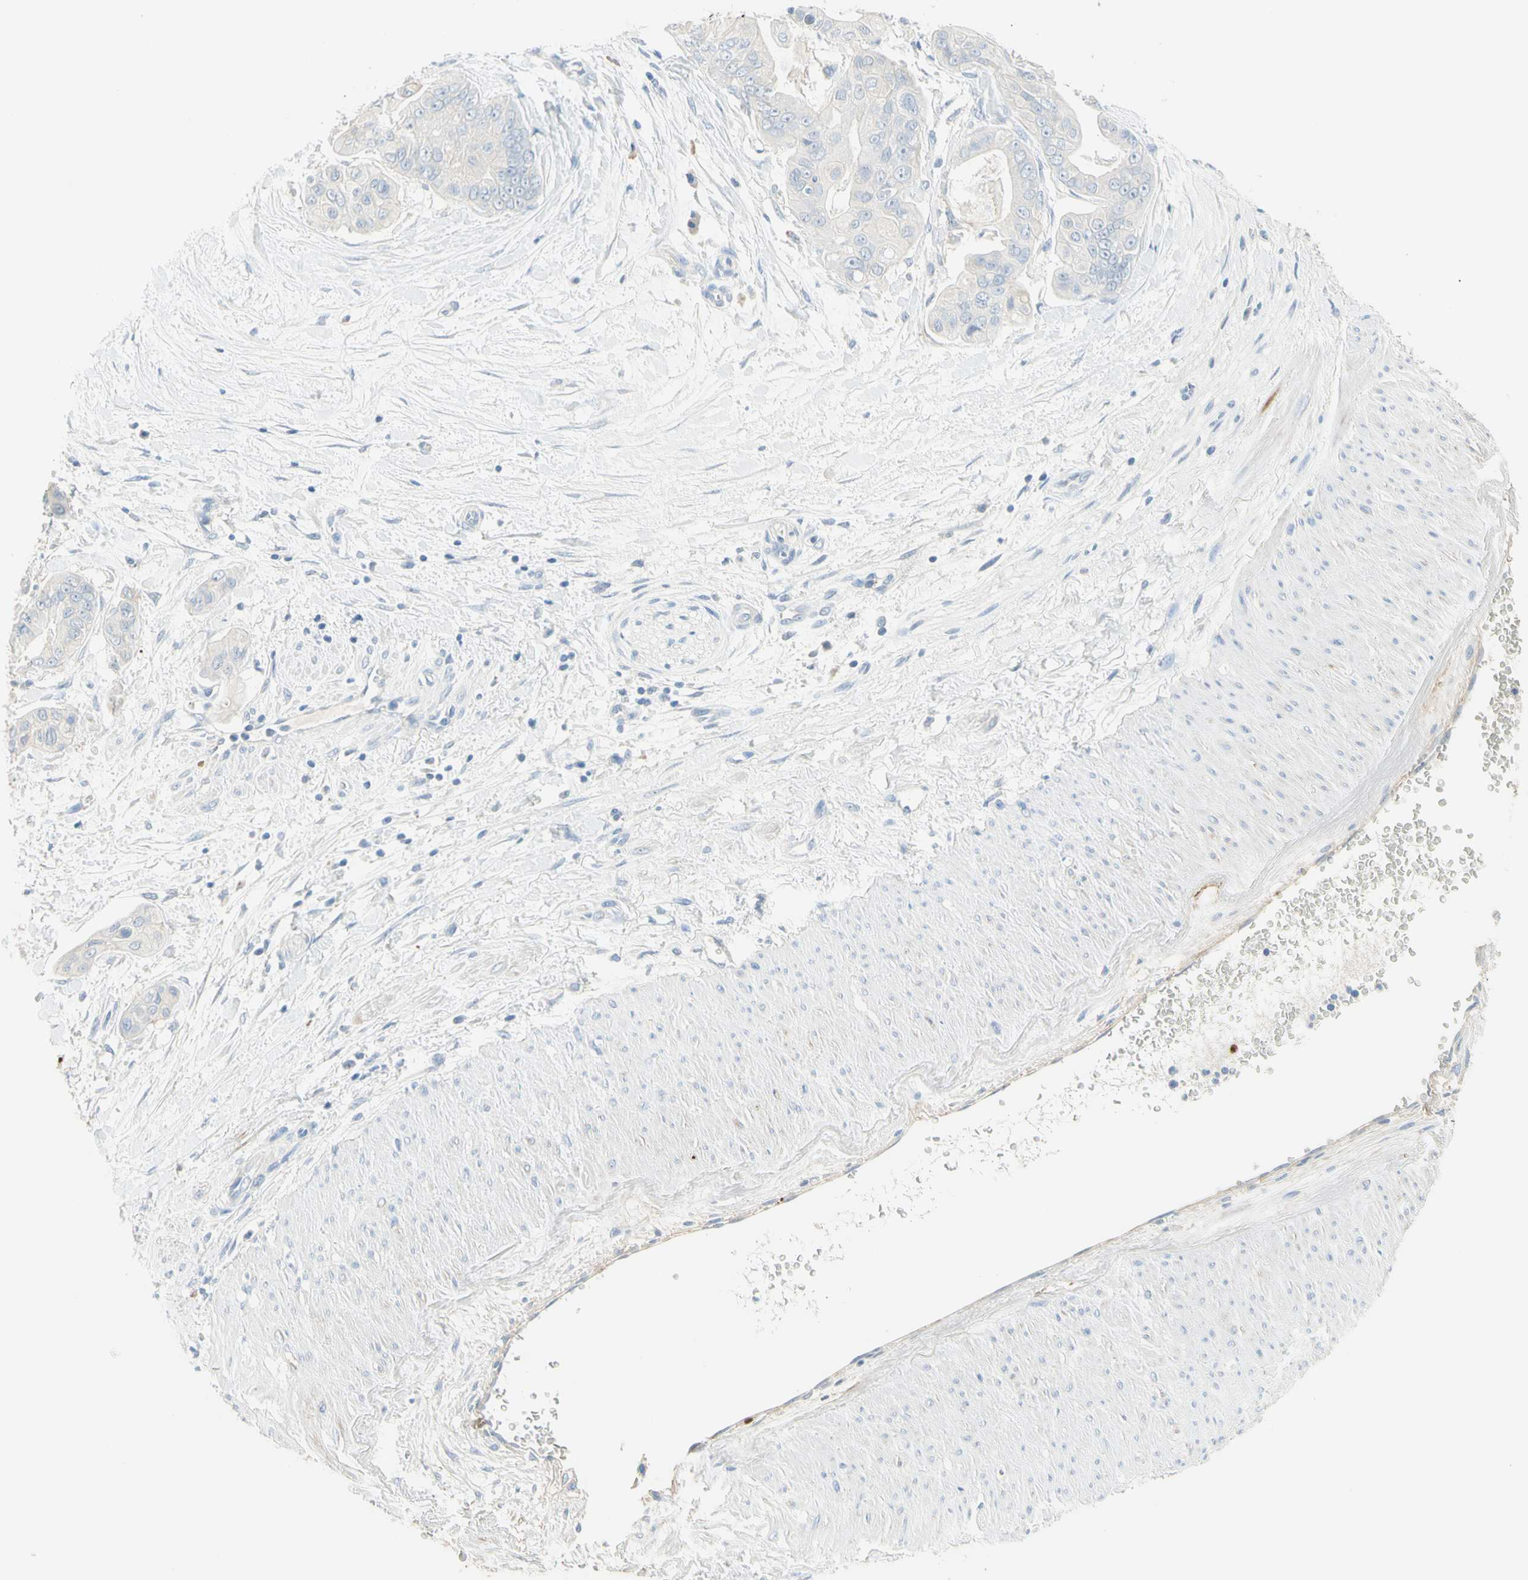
{"staining": {"intensity": "negative", "quantity": "none", "location": "none"}, "tissue": "pancreatic cancer", "cell_type": "Tumor cells", "image_type": "cancer", "snomed": [{"axis": "morphology", "description": "Adenocarcinoma, NOS"}, {"axis": "topography", "description": "Pancreas"}], "caption": "Immunohistochemistry of pancreatic cancer exhibits no expression in tumor cells.", "gene": "NECTIN4", "patient": {"sex": "female", "age": 75}}